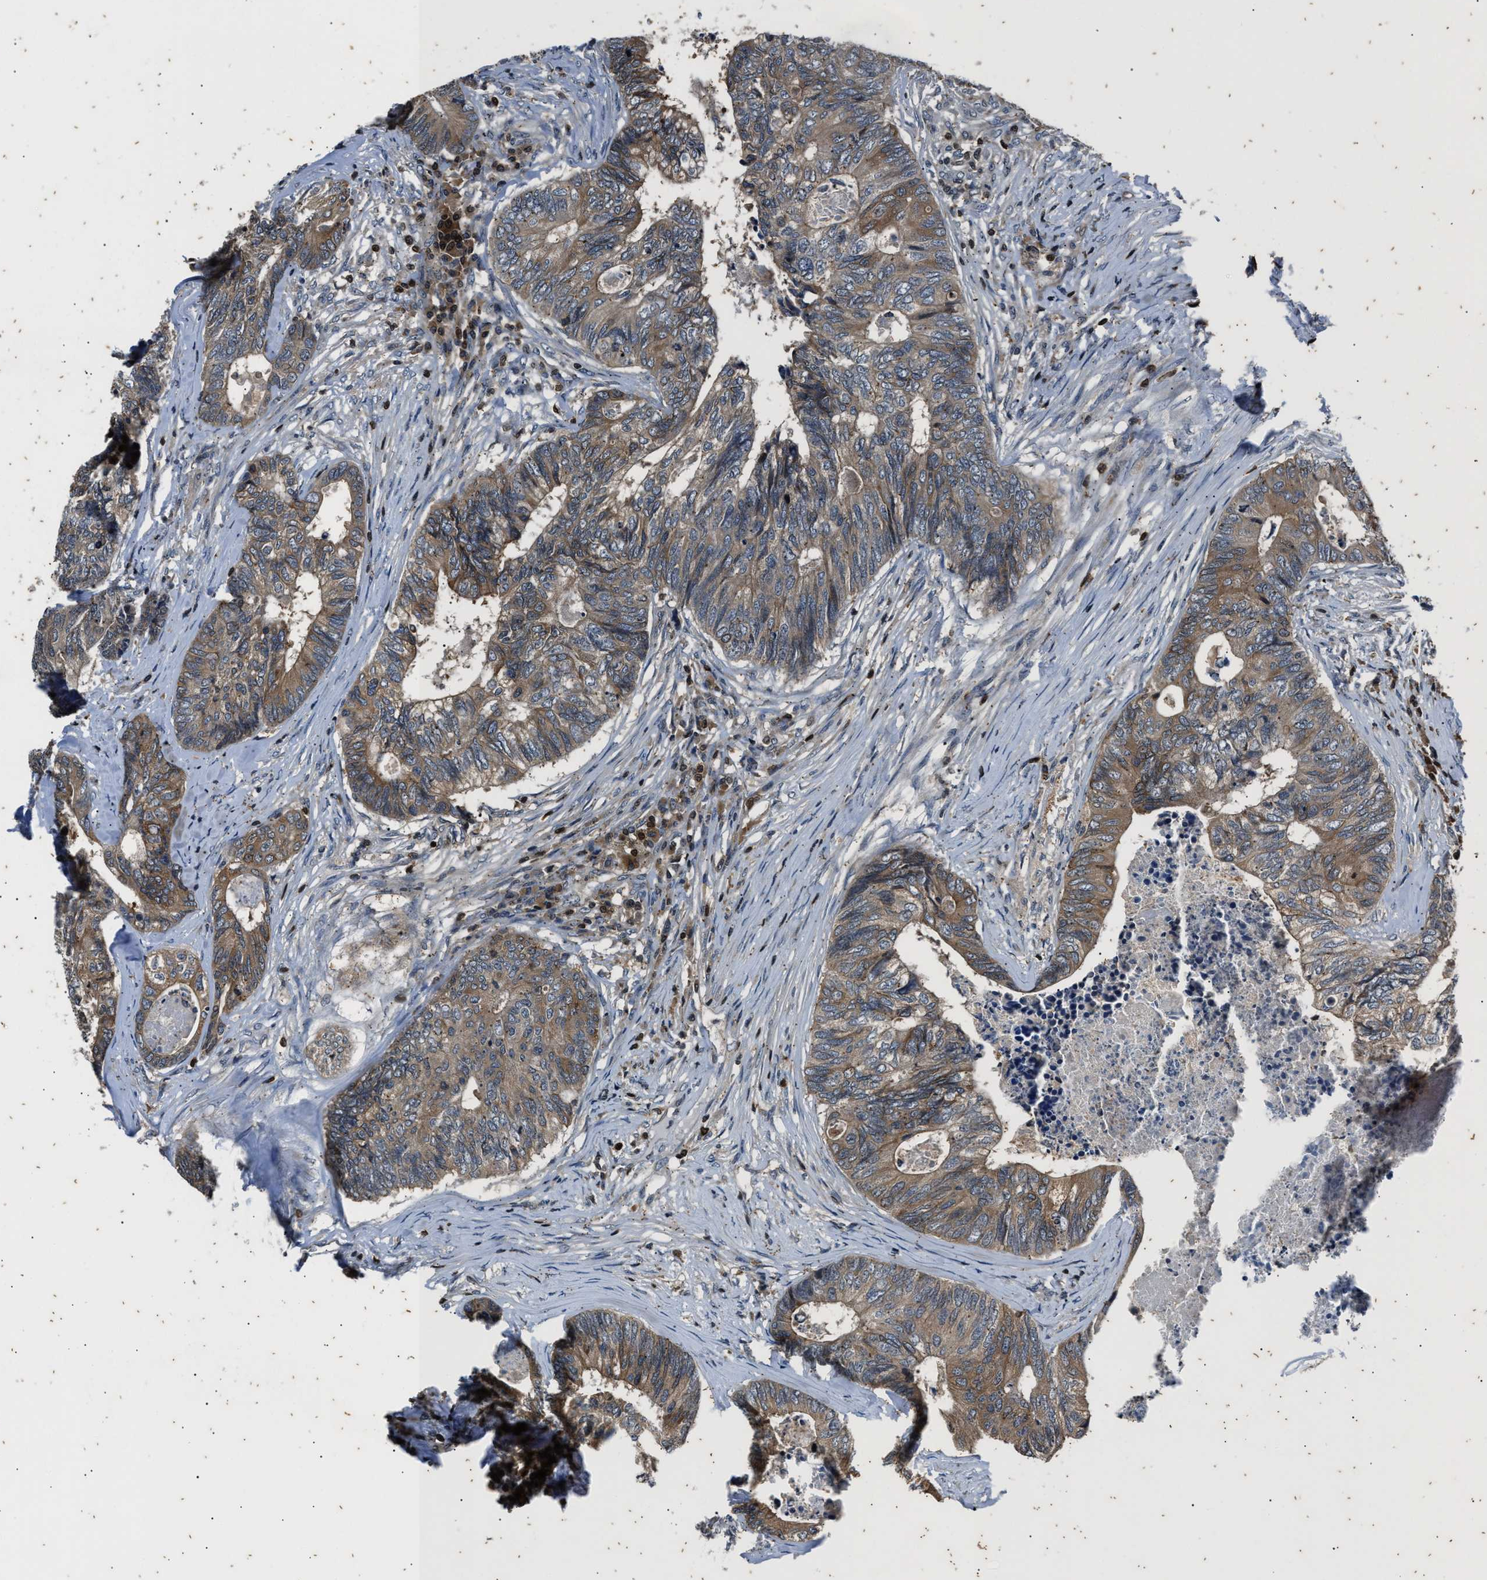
{"staining": {"intensity": "weak", "quantity": ">75%", "location": "cytoplasmic/membranous"}, "tissue": "colorectal cancer", "cell_type": "Tumor cells", "image_type": "cancer", "snomed": [{"axis": "morphology", "description": "Adenocarcinoma, NOS"}, {"axis": "topography", "description": "Colon"}], "caption": "This image displays IHC staining of human colorectal cancer, with low weak cytoplasmic/membranous positivity in about >75% of tumor cells.", "gene": "PTPN7", "patient": {"sex": "female", "age": 67}}